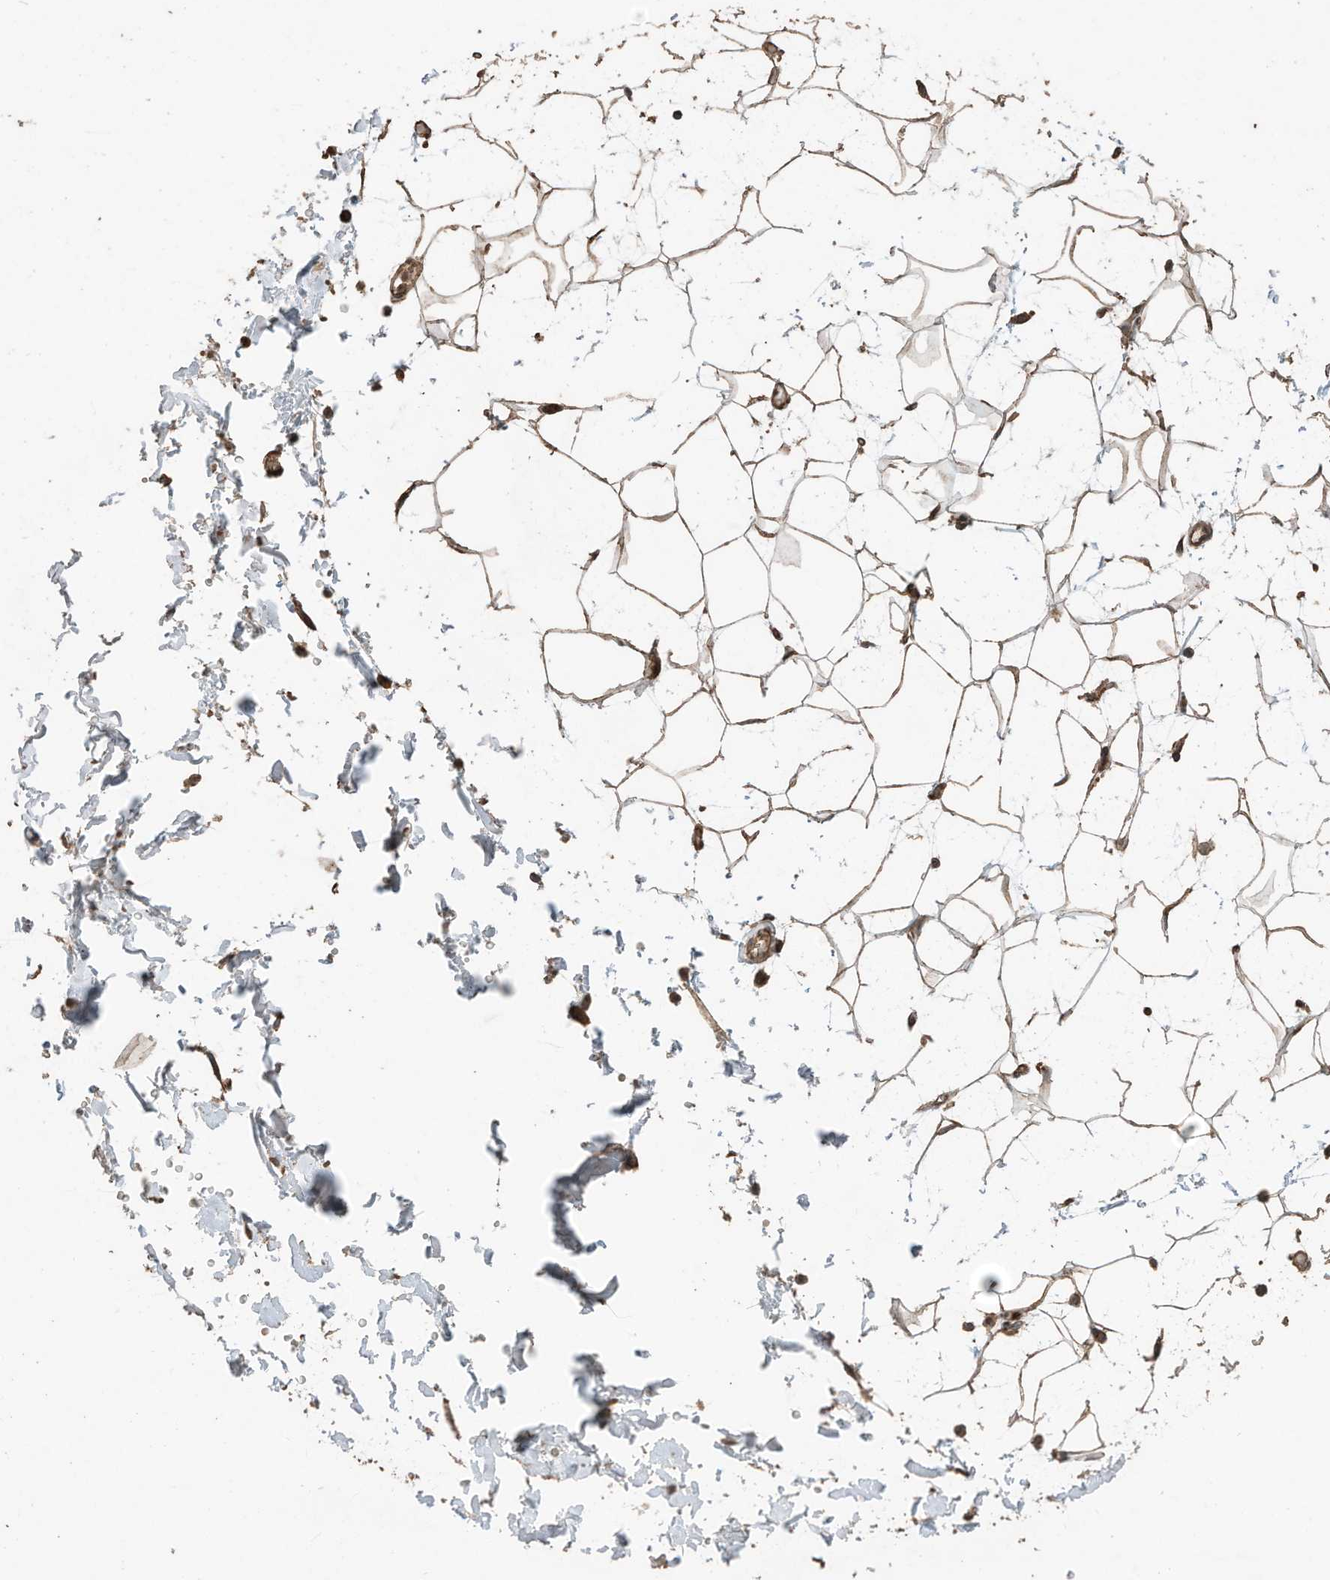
{"staining": {"intensity": "moderate", "quantity": ">75%", "location": "cytoplasmic/membranous"}, "tissue": "adipose tissue", "cell_type": "Adipocytes", "image_type": "normal", "snomed": [{"axis": "morphology", "description": "Normal tissue, NOS"}, {"axis": "topography", "description": "Soft tissue"}], "caption": "Immunohistochemical staining of unremarkable human adipose tissue displays >75% levels of moderate cytoplasmic/membranous protein positivity in about >75% of adipocytes.", "gene": "ZNF653", "patient": {"sex": "male", "age": 72}}